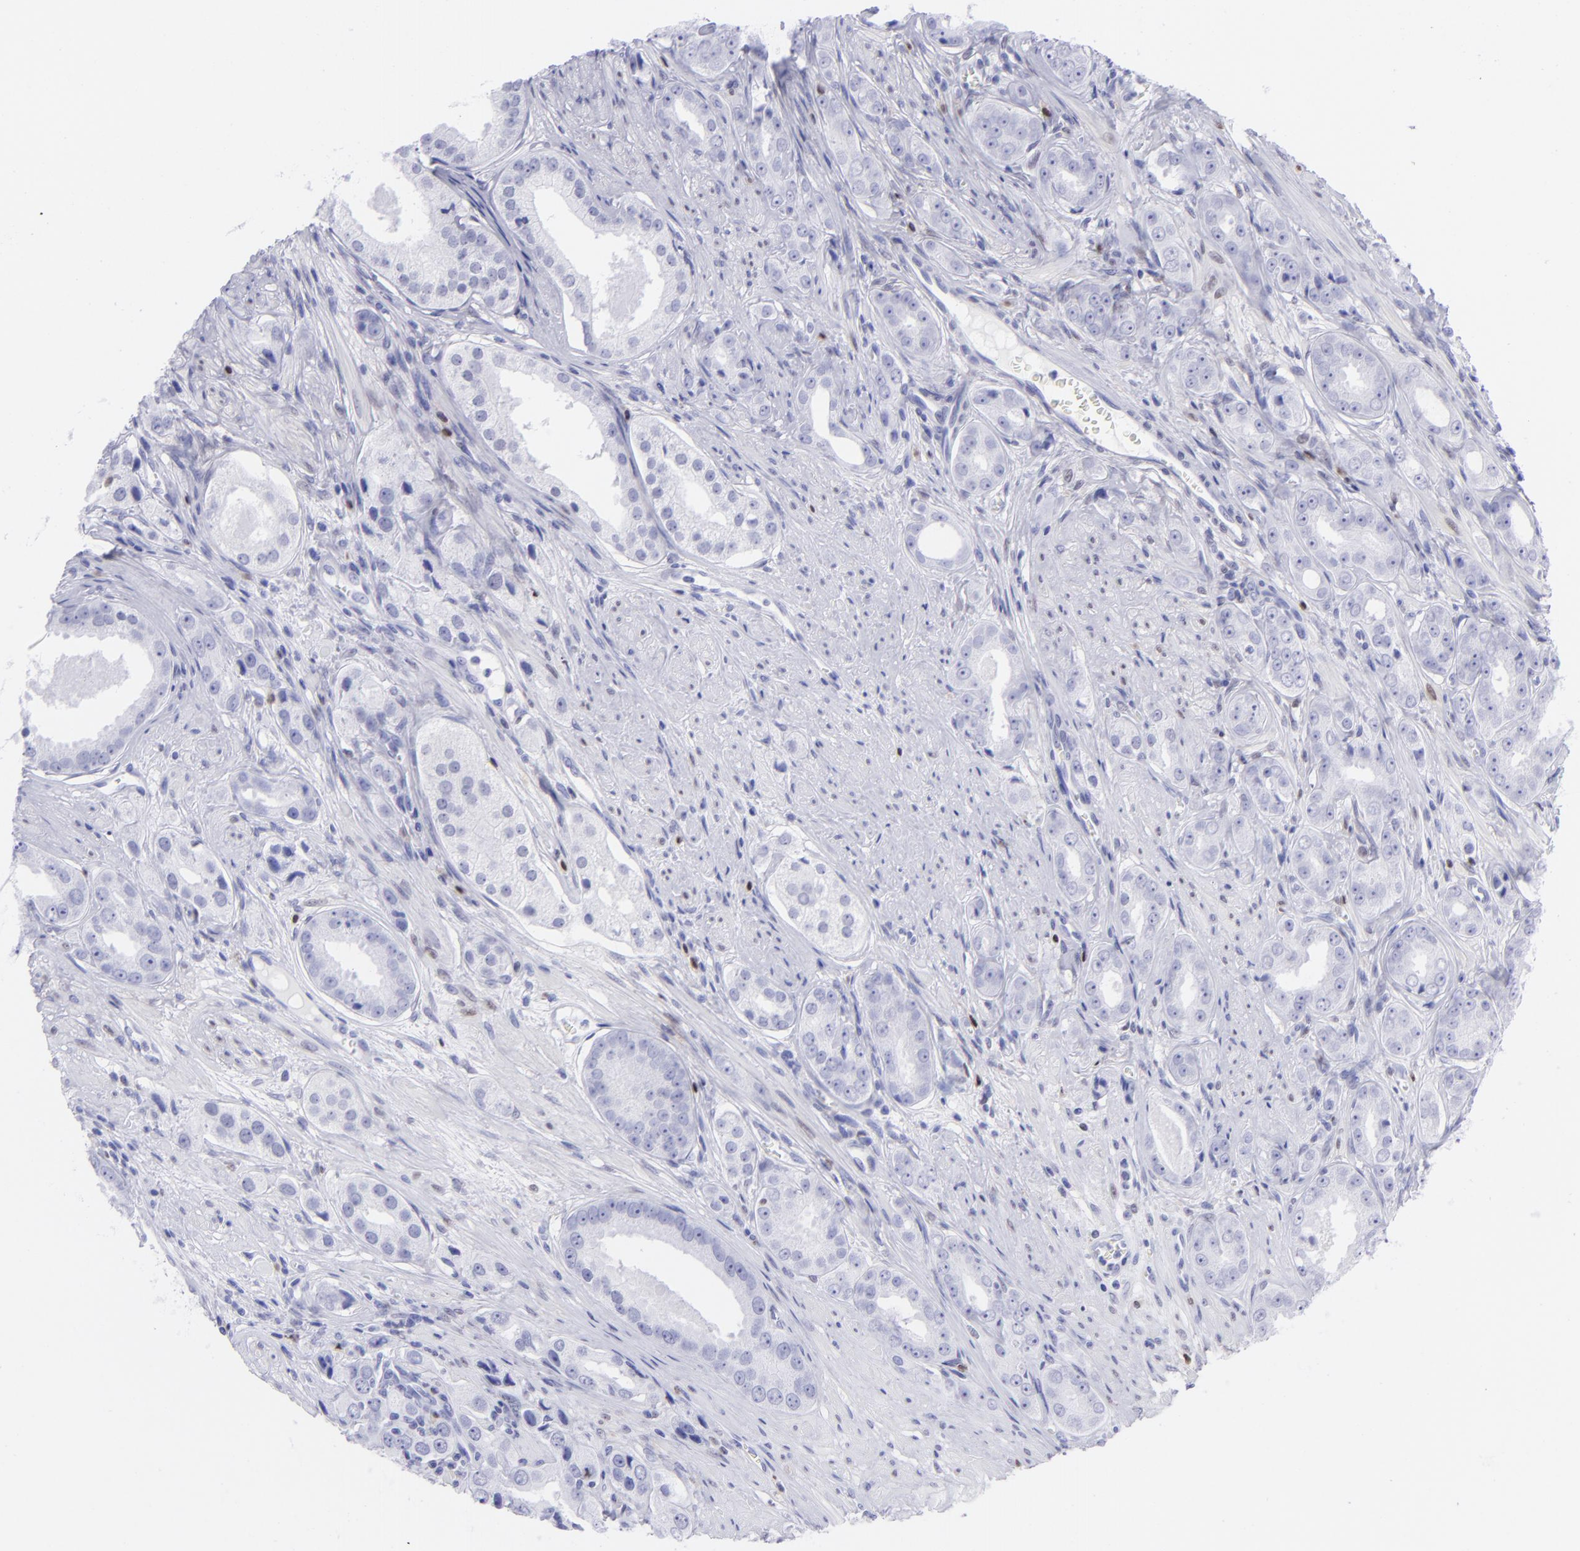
{"staining": {"intensity": "negative", "quantity": "none", "location": "none"}, "tissue": "prostate cancer", "cell_type": "Tumor cells", "image_type": "cancer", "snomed": [{"axis": "morphology", "description": "Adenocarcinoma, Medium grade"}, {"axis": "topography", "description": "Prostate"}], "caption": "Immunohistochemical staining of adenocarcinoma (medium-grade) (prostate) demonstrates no significant positivity in tumor cells.", "gene": "MITF", "patient": {"sex": "male", "age": 53}}